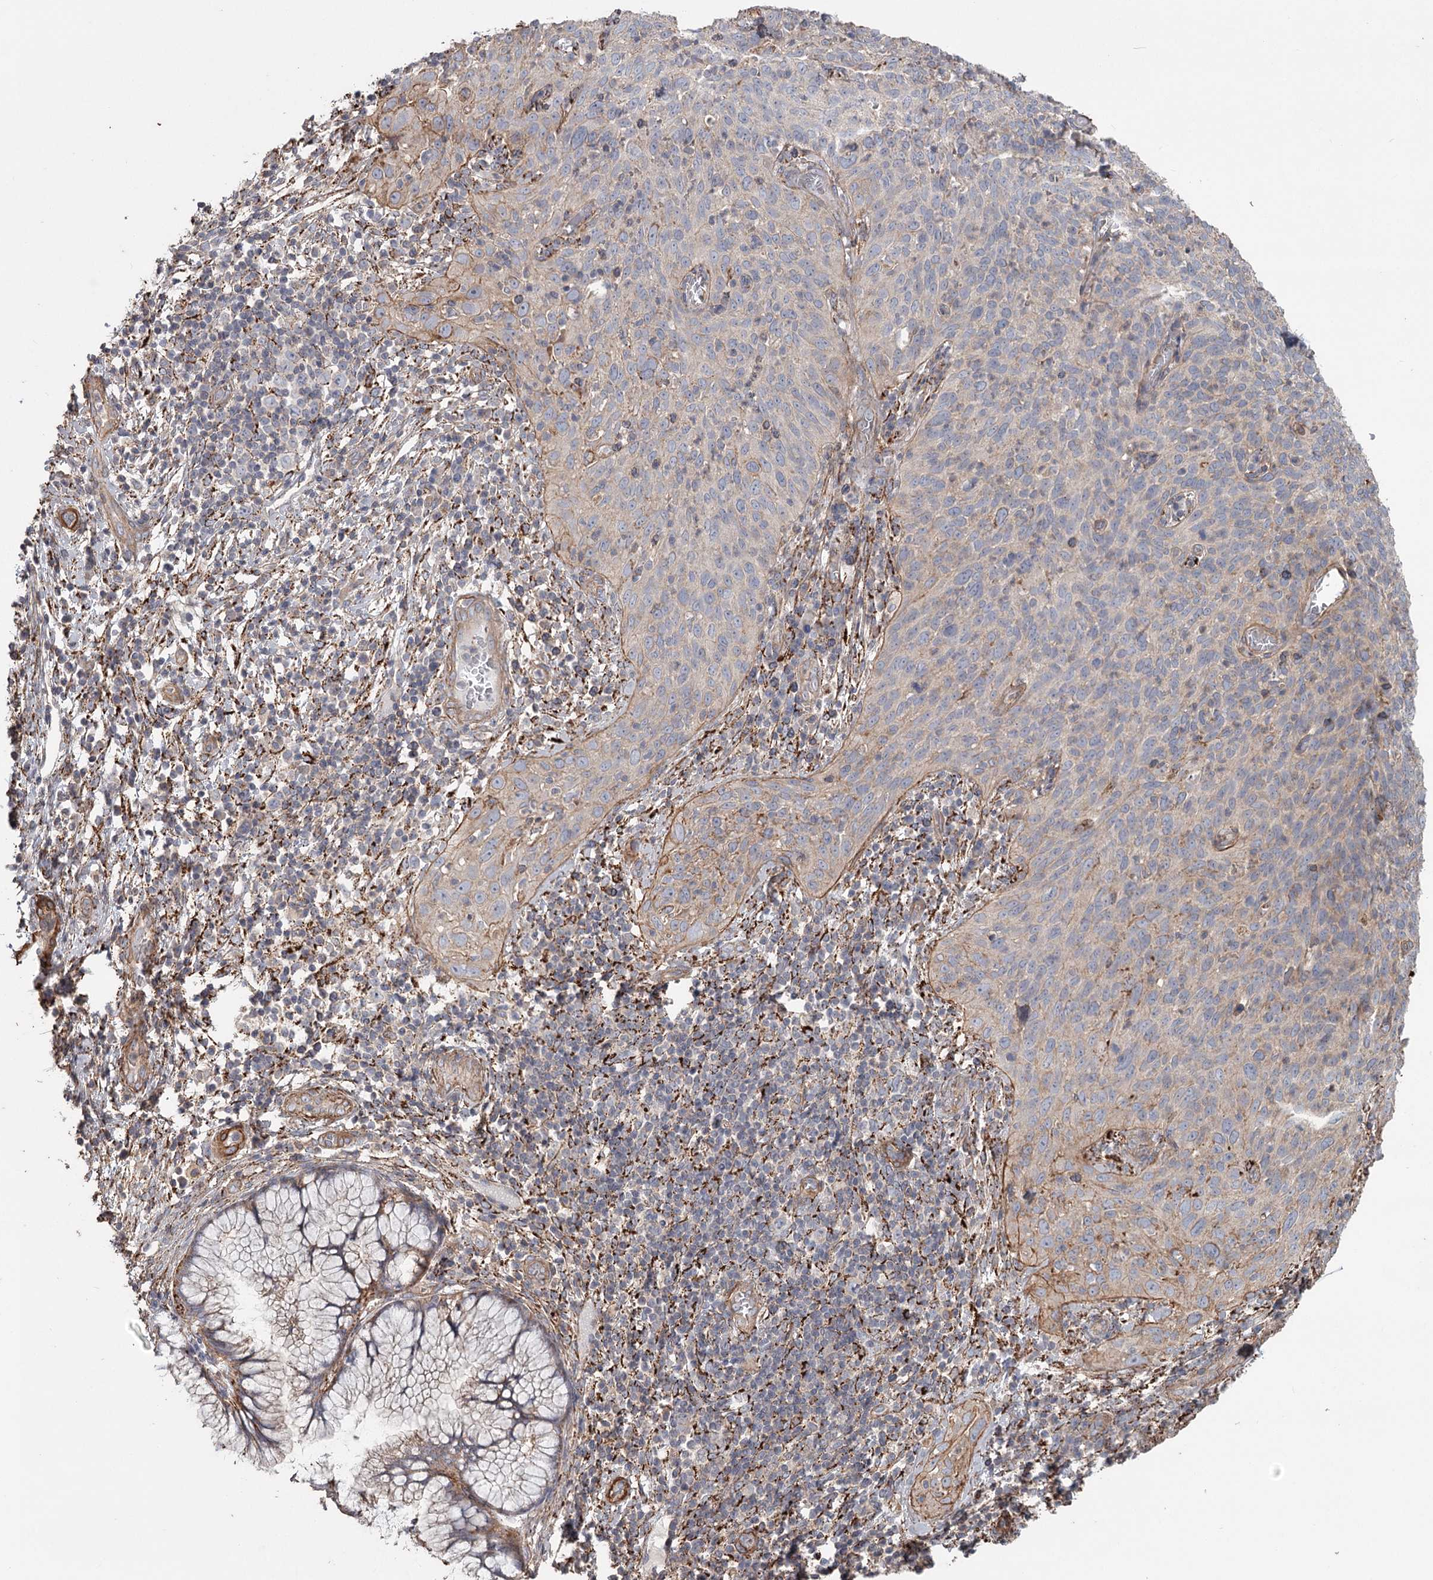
{"staining": {"intensity": "negative", "quantity": "none", "location": "none"}, "tissue": "cervical cancer", "cell_type": "Tumor cells", "image_type": "cancer", "snomed": [{"axis": "morphology", "description": "Squamous cell carcinoma, NOS"}, {"axis": "topography", "description": "Cervix"}], "caption": "The photomicrograph reveals no staining of tumor cells in cervical squamous cell carcinoma.", "gene": "DHRS9", "patient": {"sex": "female", "age": 31}}